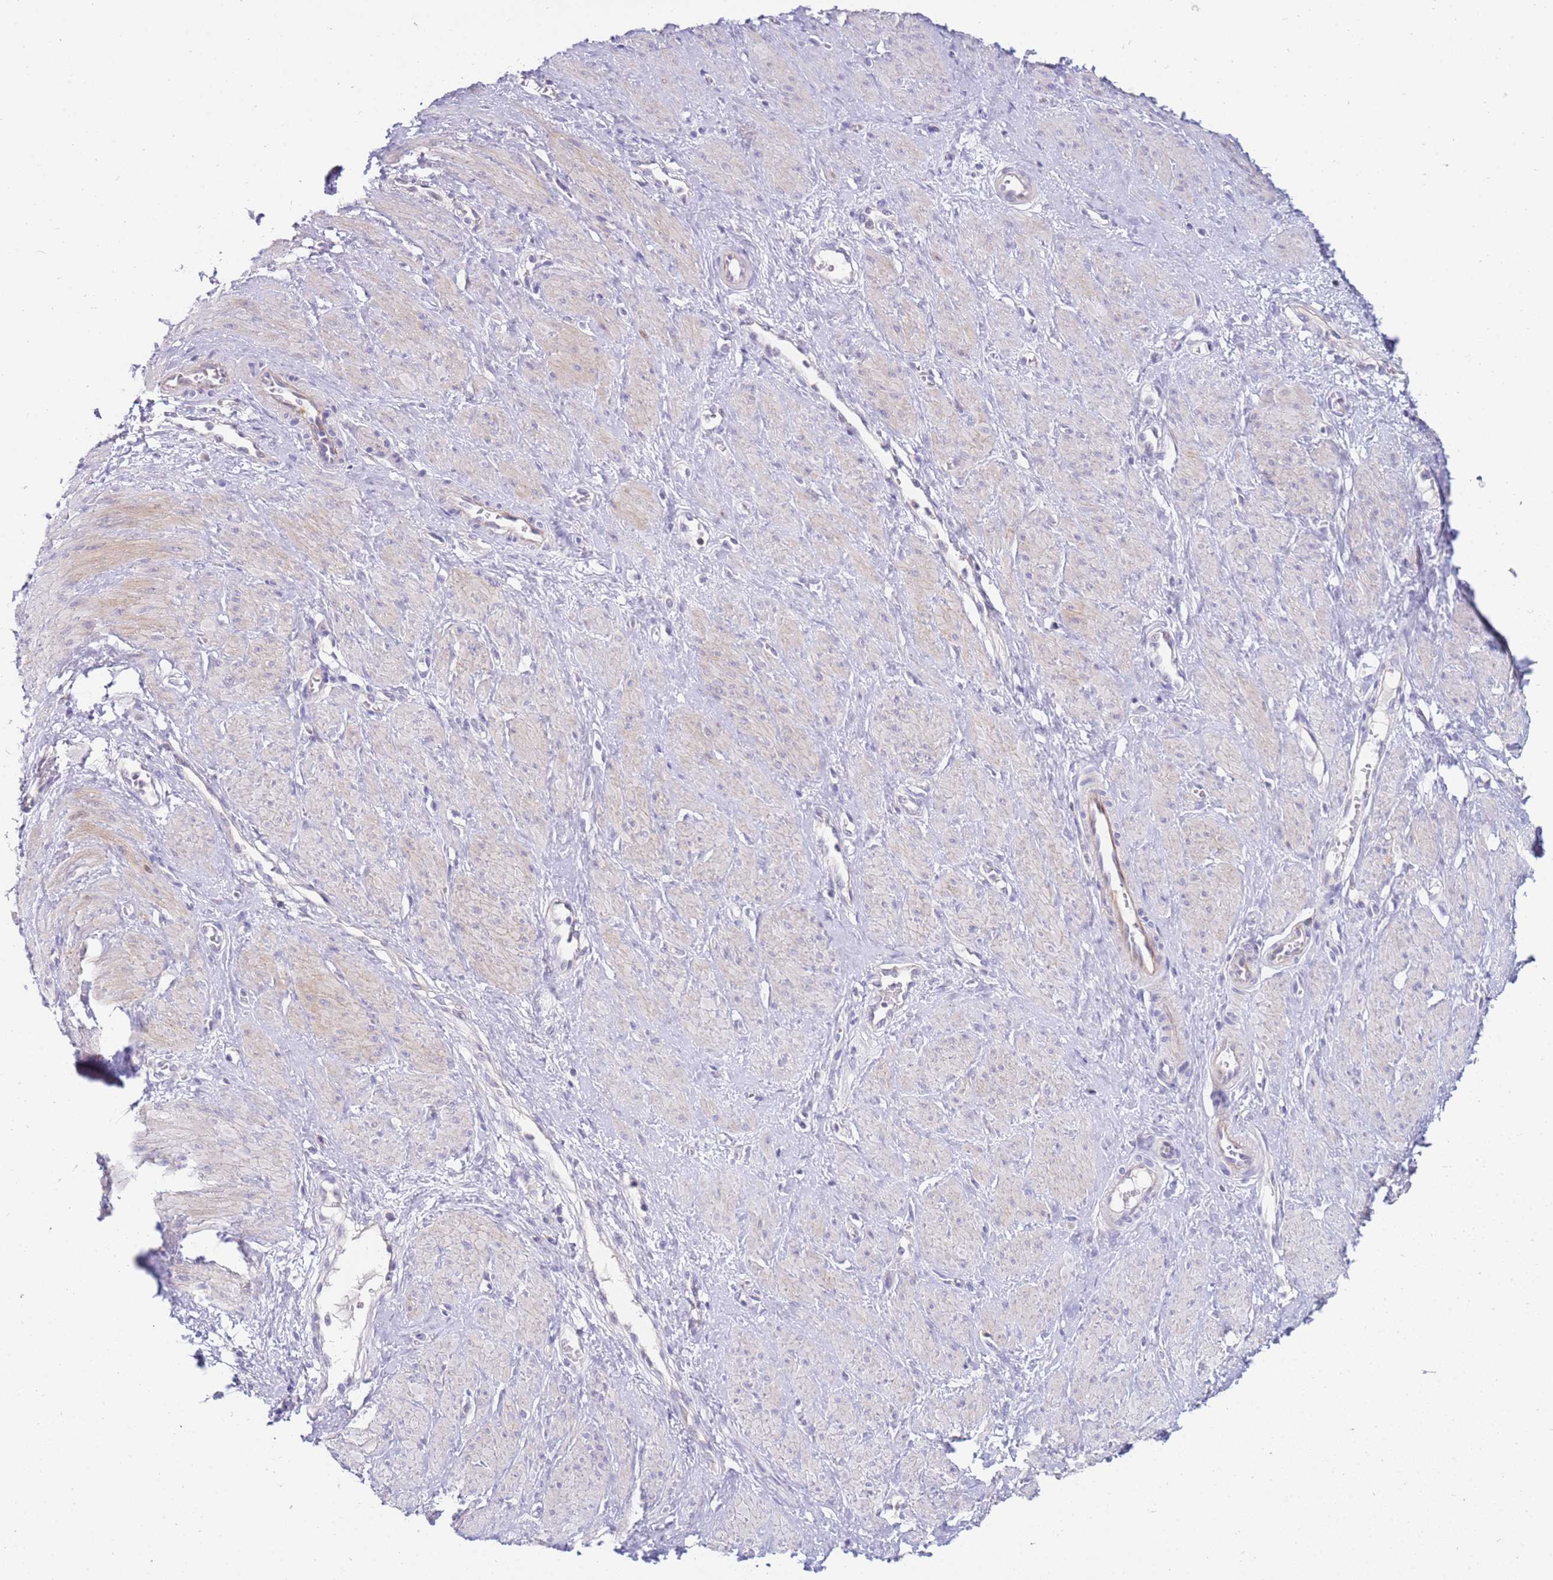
{"staining": {"intensity": "moderate", "quantity": "<25%", "location": "cytoplasmic/membranous"}, "tissue": "smooth muscle", "cell_type": "Smooth muscle cells", "image_type": "normal", "snomed": [{"axis": "morphology", "description": "Normal tissue, NOS"}, {"axis": "topography", "description": "Smooth muscle"}, {"axis": "topography", "description": "Uterus"}], "caption": "High-power microscopy captured an IHC histopathology image of benign smooth muscle, revealing moderate cytoplasmic/membranous staining in approximately <25% of smooth muscle cells. The staining was performed using DAB, with brown indicating positive protein expression. Nuclei are stained blue with hematoxylin.", "gene": "STK25", "patient": {"sex": "female", "age": 39}}